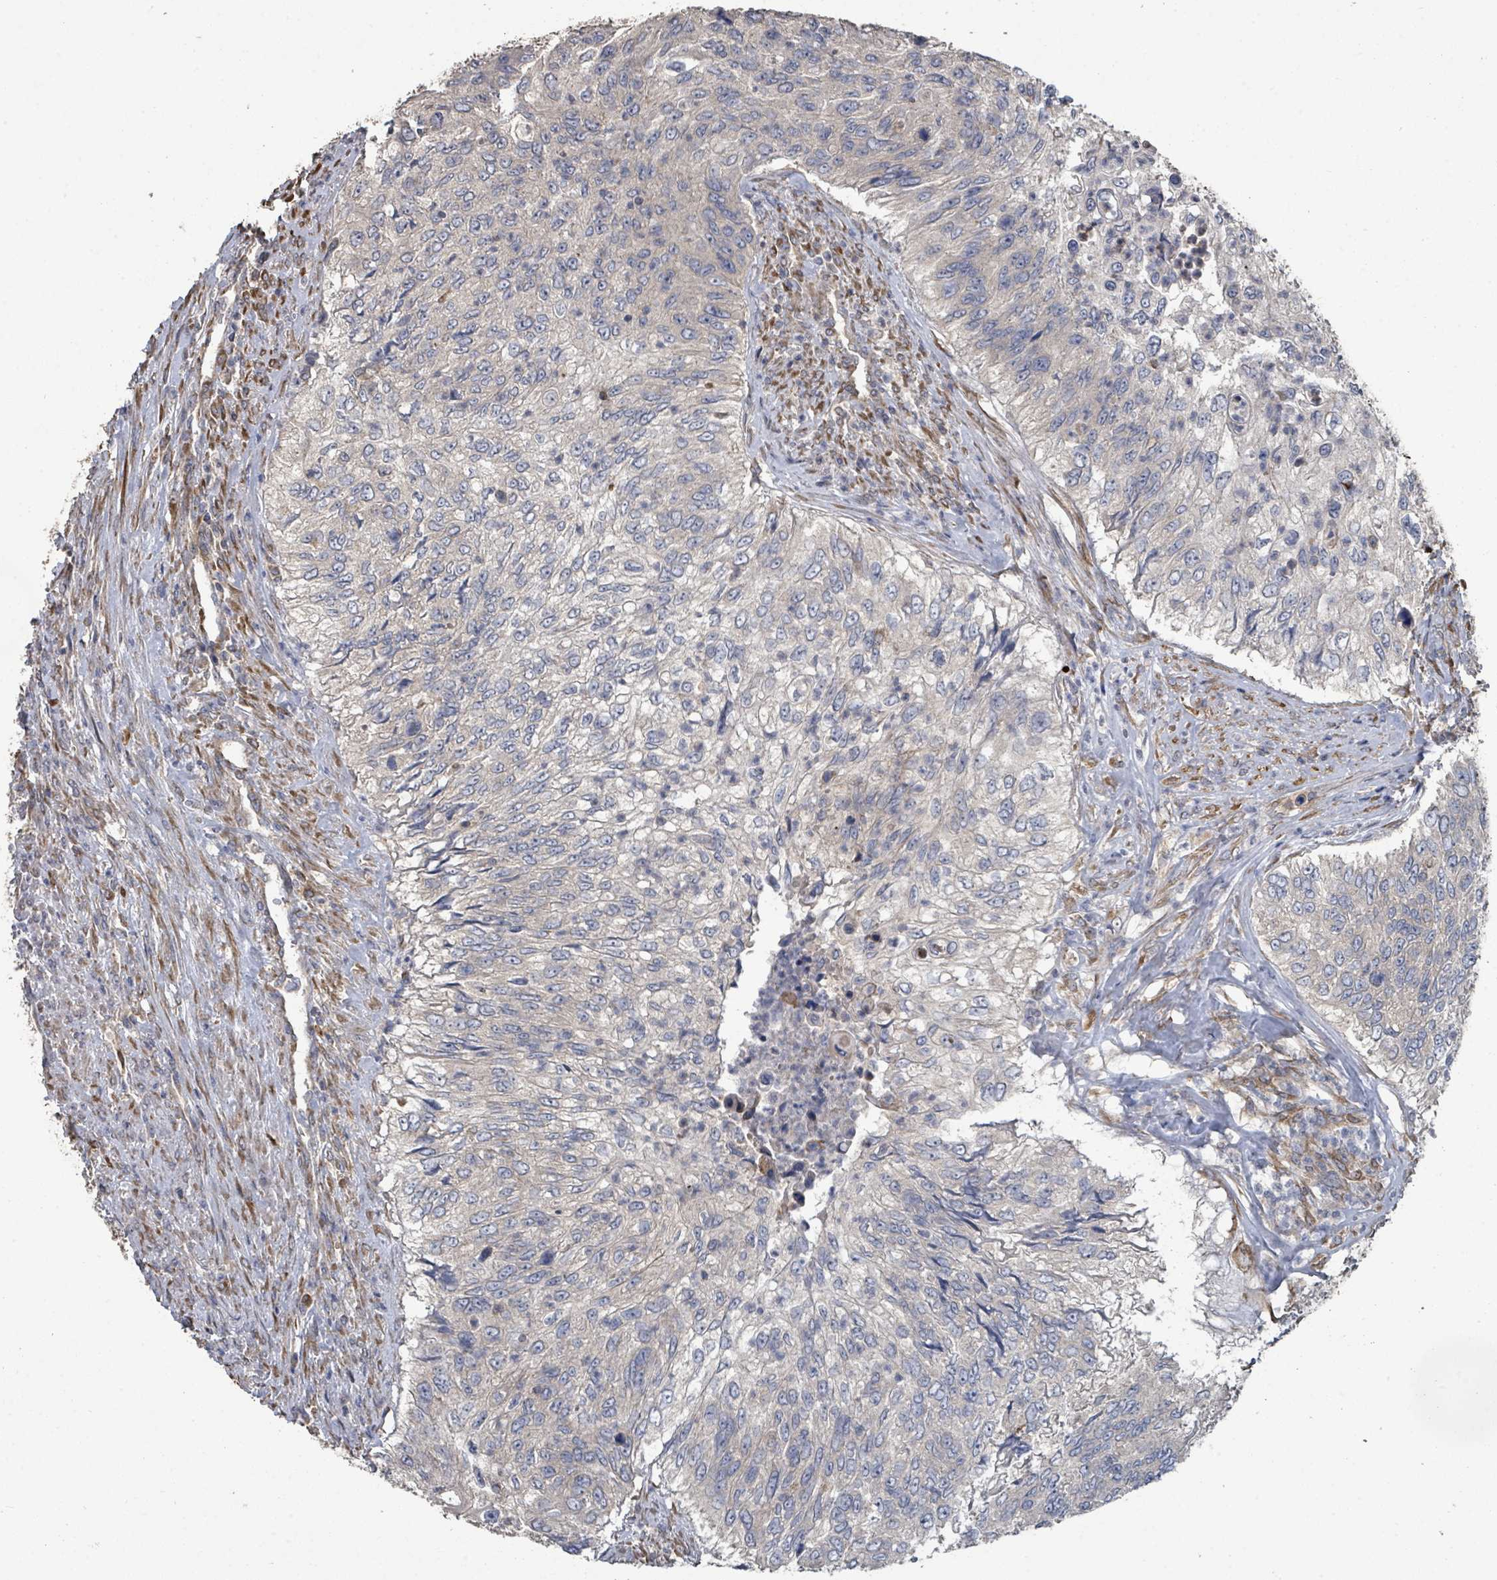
{"staining": {"intensity": "negative", "quantity": "none", "location": "none"}, "tissue": "urothelial cancer", "cell_type": "Tumor cells", "image_type": "cancer", "snomed": [{"axis": "morphology", "description": "Urothelial carcinoma, High grade"}, {"axis": "topography", "description": "Urinary bladder"}], "caption": "An image of urothelial cancer stained for a protein reveals no brown staining in tumor cells.", "gene": "SLC9A7", "patient": {"sex": "female", "age": 60}}